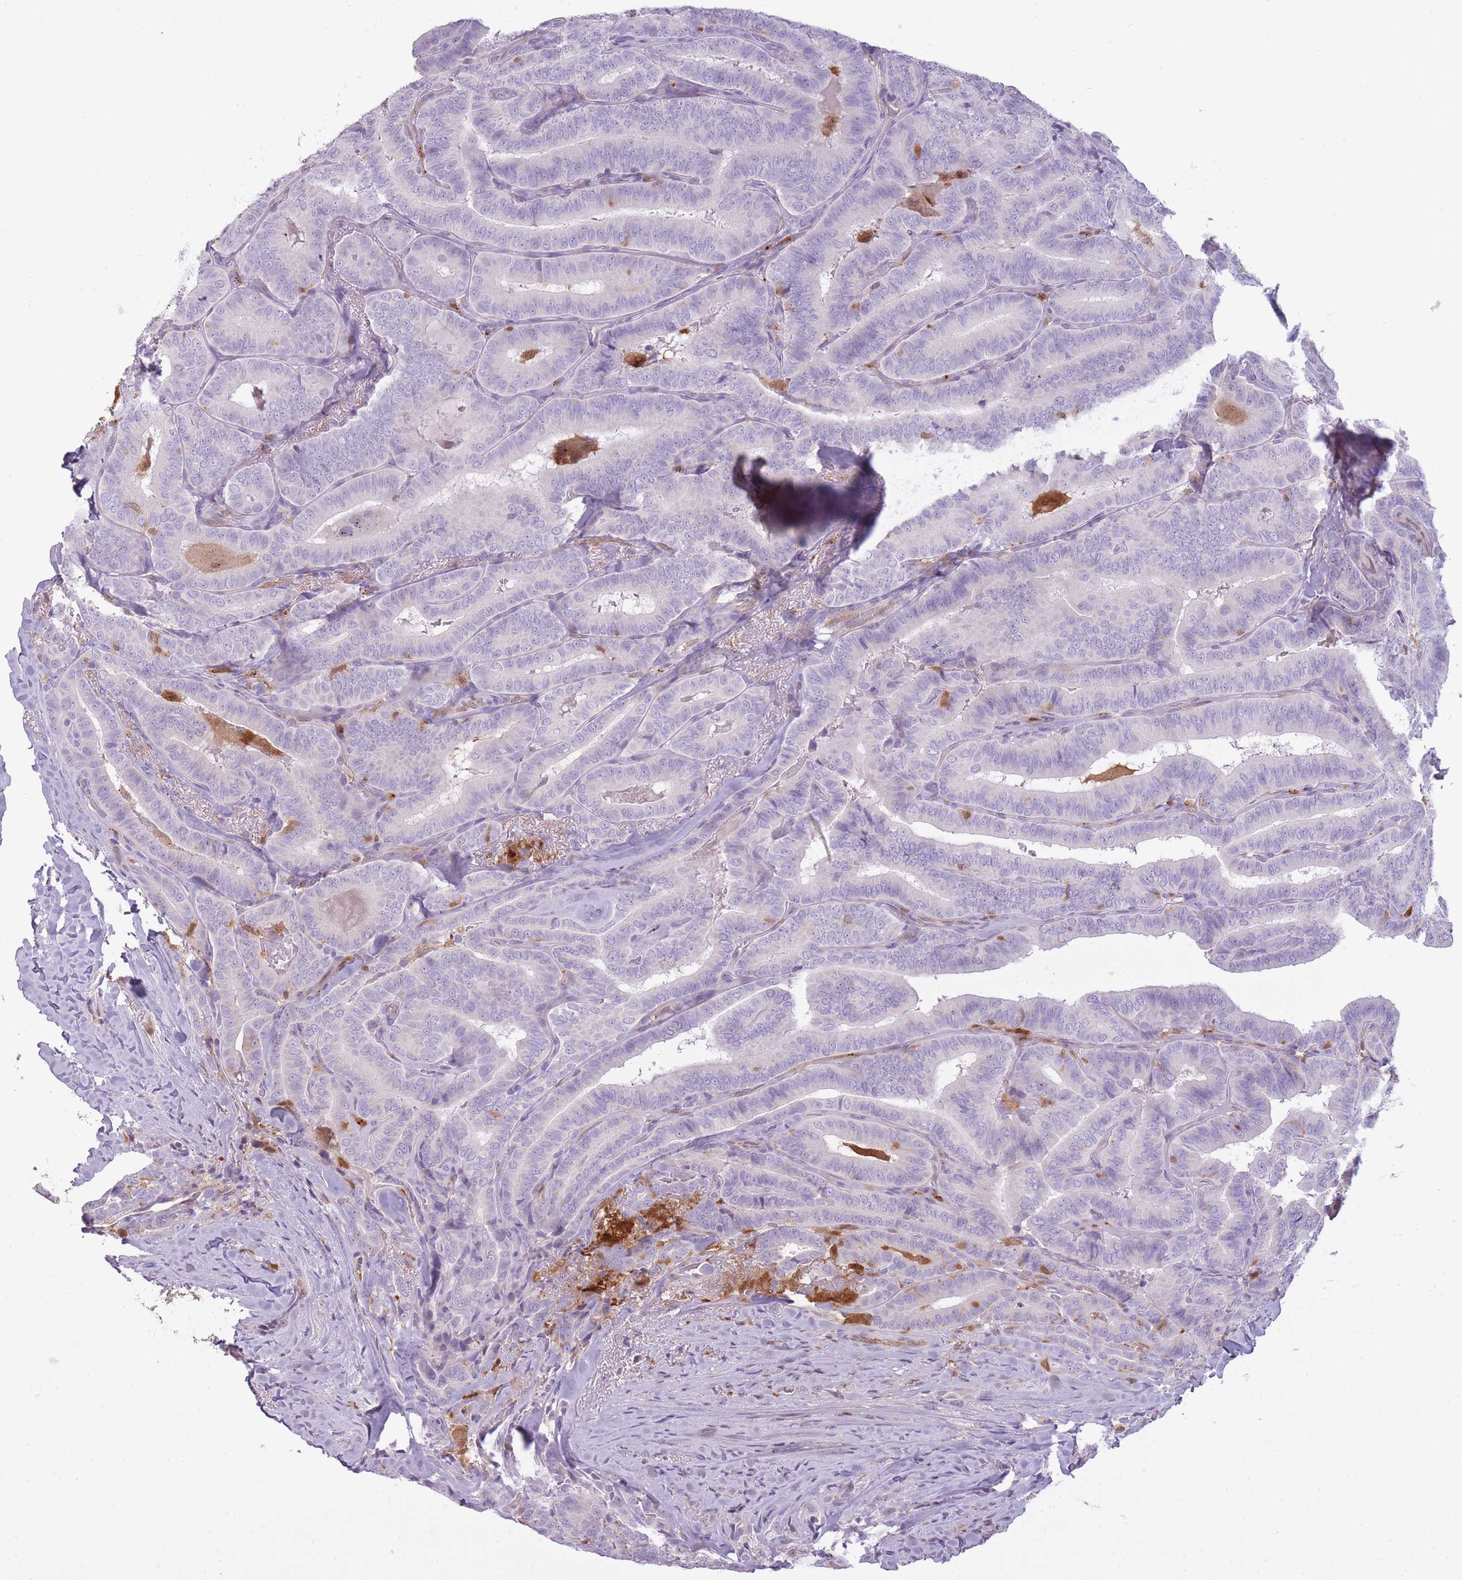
{"staining": {"intensity": "negative", "quantity": "none", "location": "none"}, "tissue": "thyroid cancer", "cell_type": "Tumor cells", "image_type": "cancer", "snomed": [{"axis": "morphology", "description": "Papillary adenocarcinoma, NOS"}, {"axis": "topography", "description": "Thyroid gland"}], "caption": "DAB immunohistochemical staining of human papillary adenocarcinoma (thyroid) reveals no significant positivity in tumor cells. (DAB IHC visualized using brightfield microscopy, high magnification).", "gene": "LGALS9", "patient": {"sex": "male", "age": 61}}